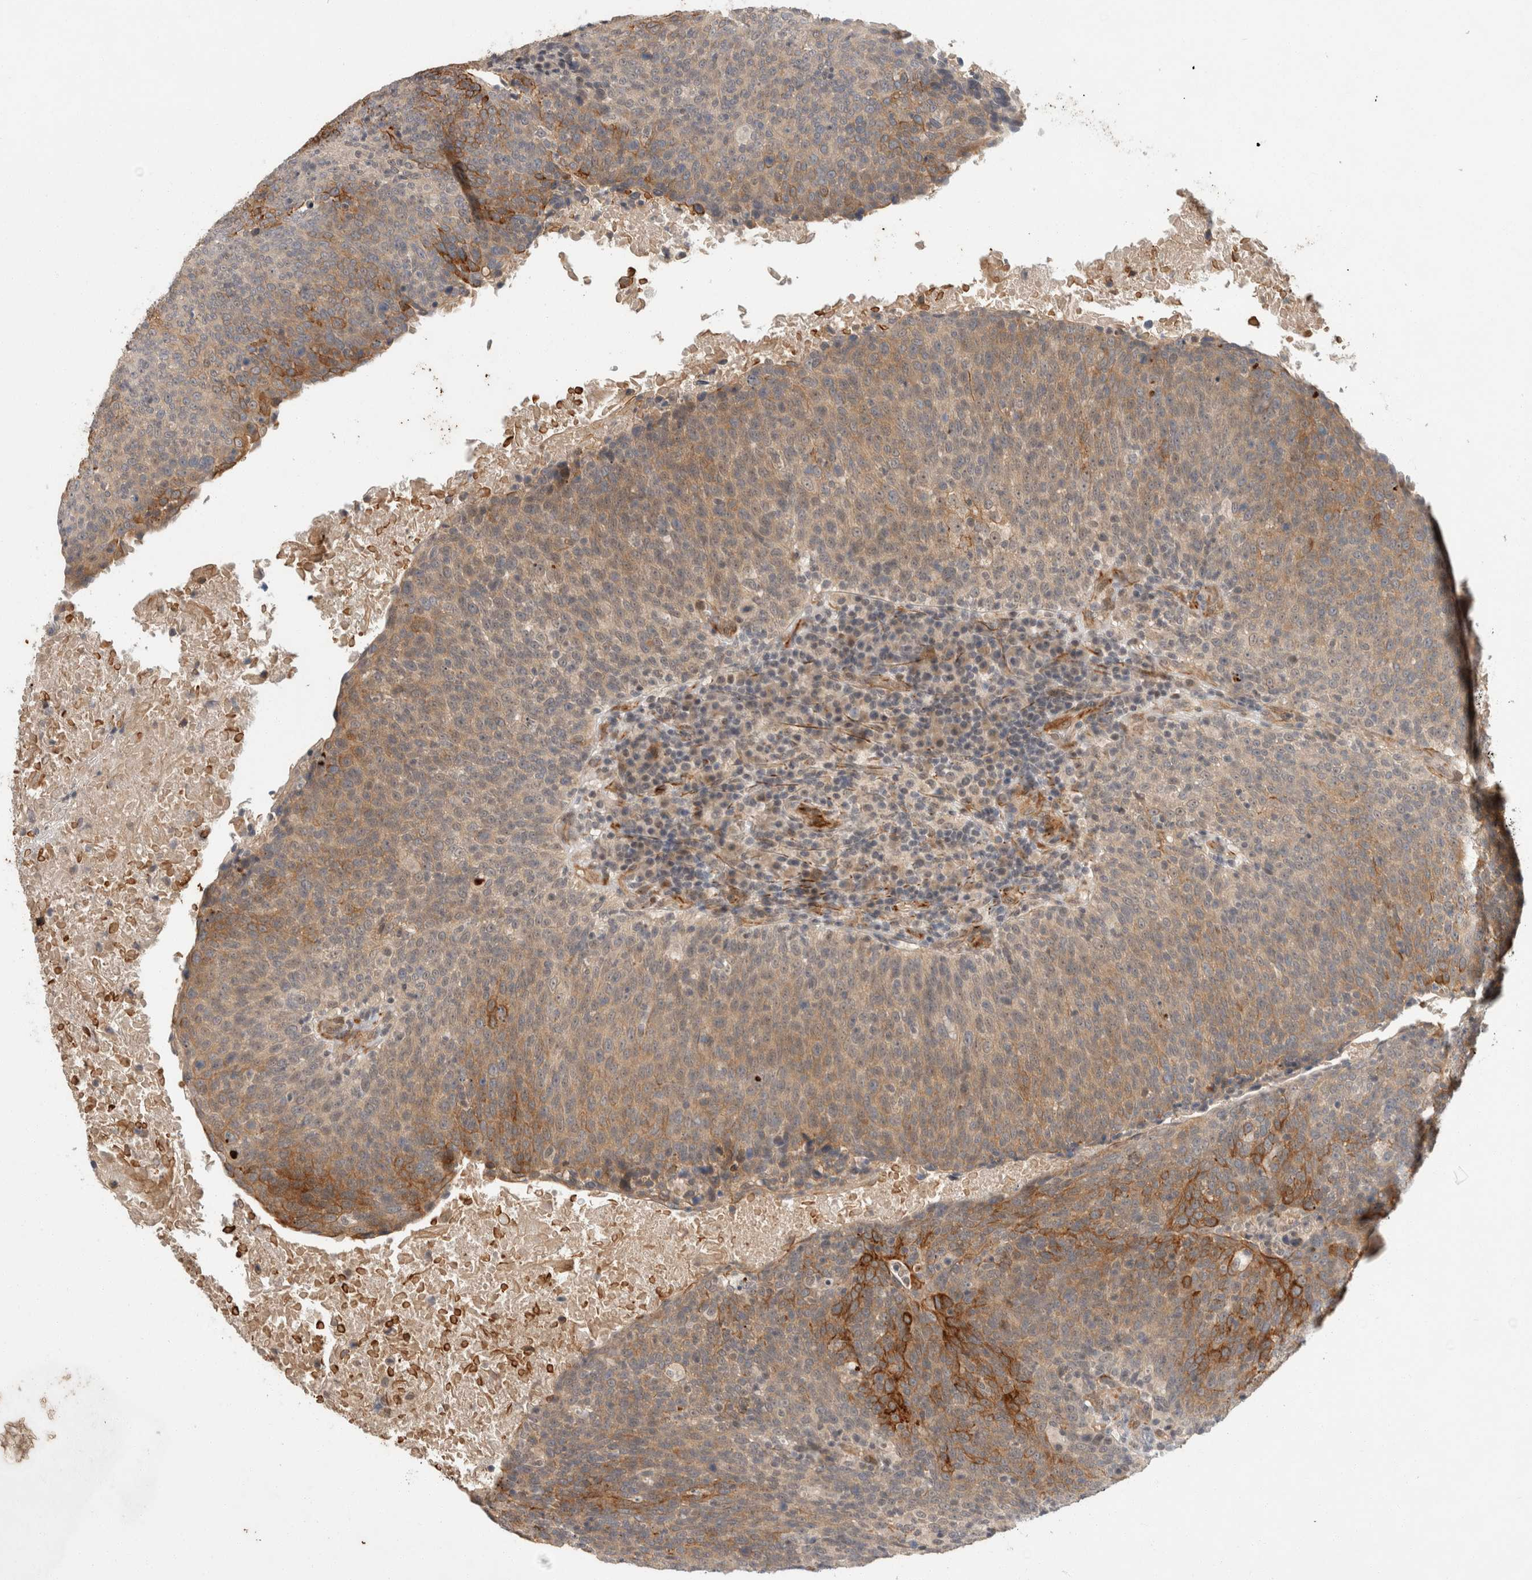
{"staining": {"intensity": "moderate", "quantity": ">75%", "location": "cytoplasmic/membranous"}, "tissue": "head and neck cancer", "cell_type": "Tumor cells", "image_type": "cancer", "snomed": [{"axis": "morphology", "description": "Squamous cell carcinoma, NOS"}, {"axis": "morphology", "description": "Squamous cell carcinoma, metastatic, NOS"}, {"axis": "topography", "description": "Lymph node"}, {"axis": "topography", "description": "Head-Neck"}], "caption": "Protein expression analysis of human squamous cell carcinoma (head and neck) reveals moderate cytoplasmic/membranous expression in about >75% of tumor cells. (Brightfield microscopy of DAB IHC at high magnification).", "gene": "CRISPLD1", "patient": {"sex": "male", "age": 62}}